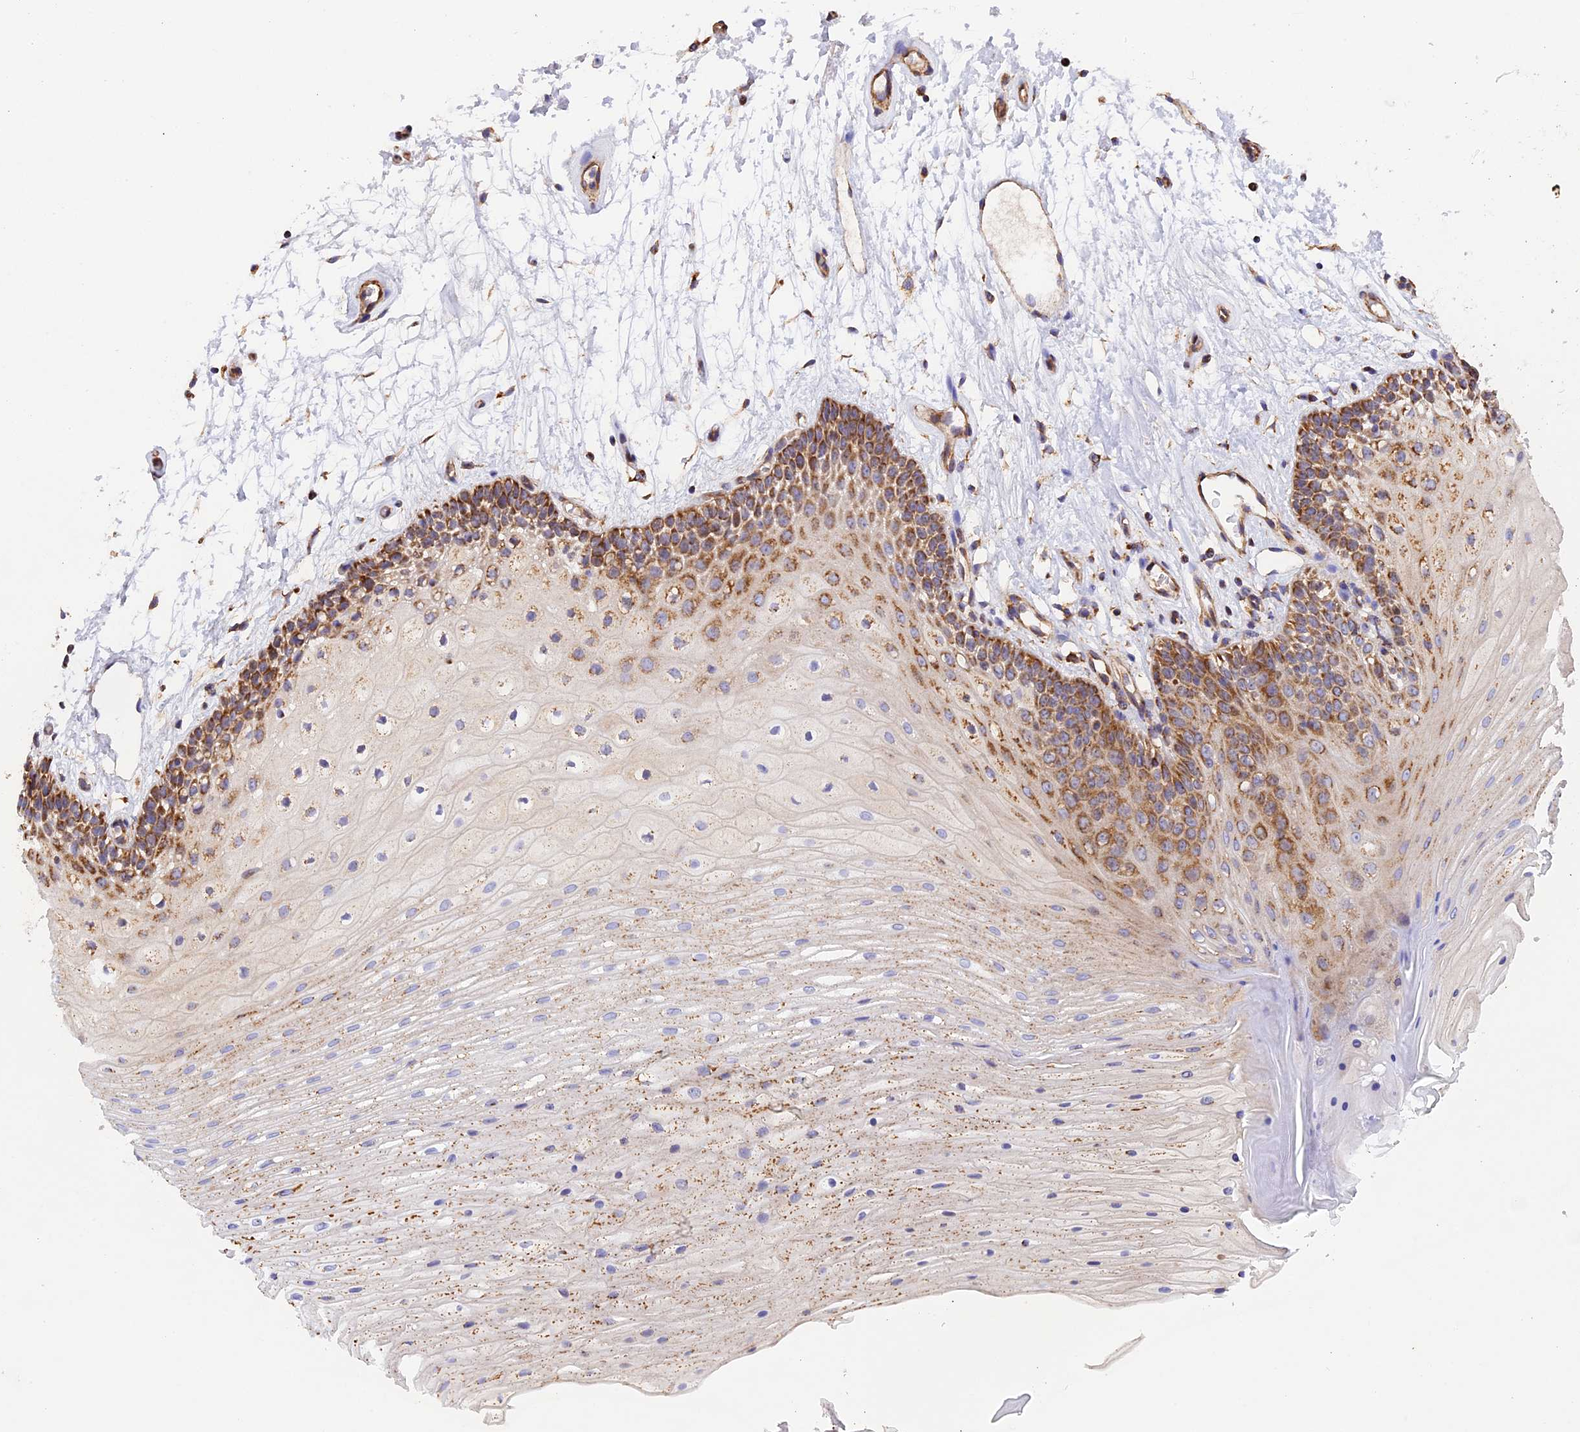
{"staining": {"intensity": "strong", "quantity": "25%-75%", "location": "cytoplasmic/membranous"}, "tissue": "oral mucosa", "cell_type": "Squamous epithelial cells", "image_type": "normal", "snomed": [{"axis": "morphology", "description": "Normal tissue, NOS"}, {"axis": "topography", "description": "Oral tissue"}], "caption": "A brown stain highlights strong cytoplasmic/membranous expression of a protein in squamous epithelial cells of benign human oral mucosa. (DAB IHC with brightfield microscopy, high magnification).", "gene": "UQCRB", "patient": {"sex": "female", "age": 80}}